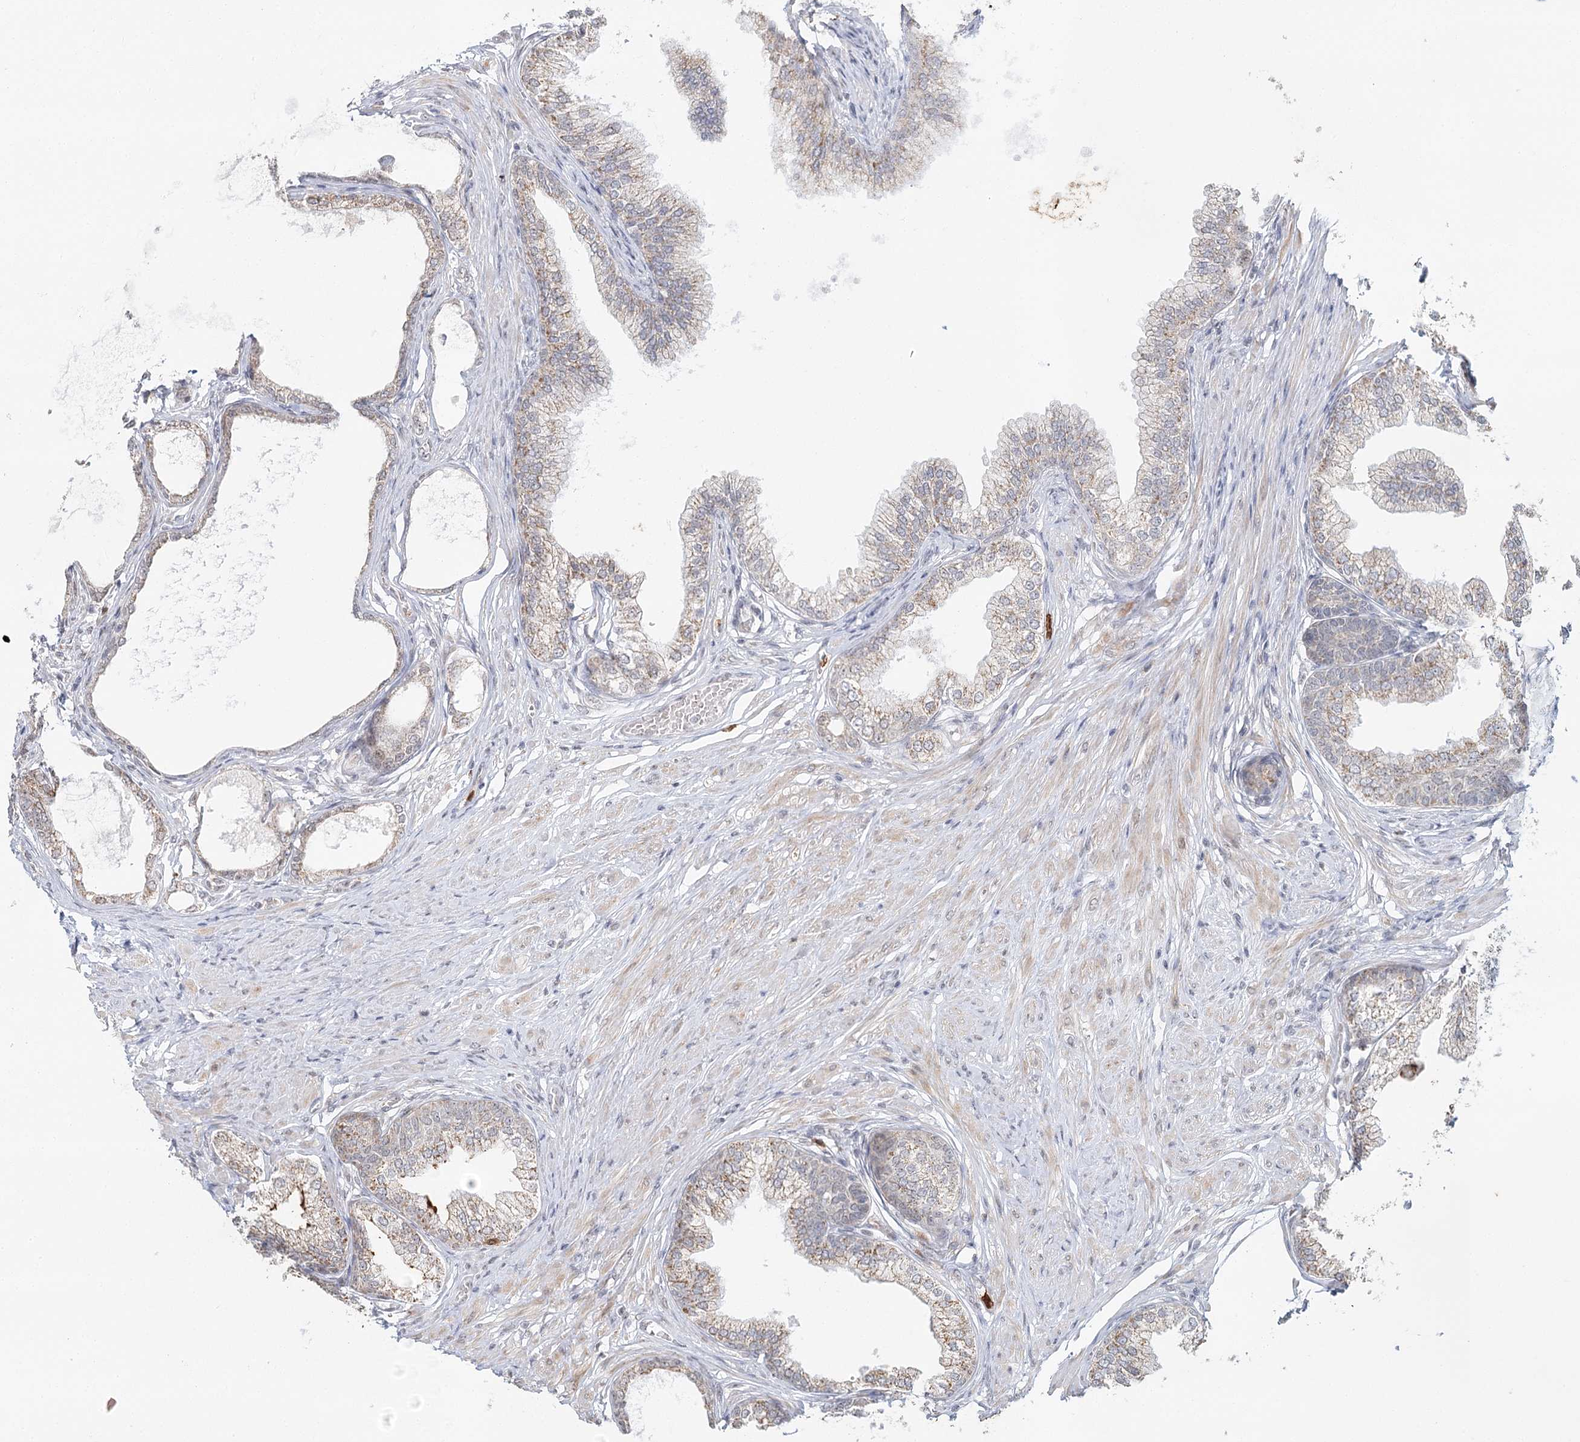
{"staining": {"intensity": "moderate", "quantity": "25%-75%", "location": "cytoplasmic/membranous"}, "tissue": "prostate", "cell_type": "Glandular cells", "image_type": "normal", "snomed": [{"axis": "morphology", "description": "Normal tissue, NOS"}, {"axis": "morphology", "description": "Urothelial carcinoma, Low grade"}, {"axis": "topography", "description": "Urinary bladder"}, {"axis": "topography", "description": "Prostate"}], "caption": "This is a histology image of IHC staining of benign prostate, which shows moderate staining in the cytoplasmic/membranous of glandular cells.", "gene": "ATAD1", "patient": {"sex": "male", "age": 60}}